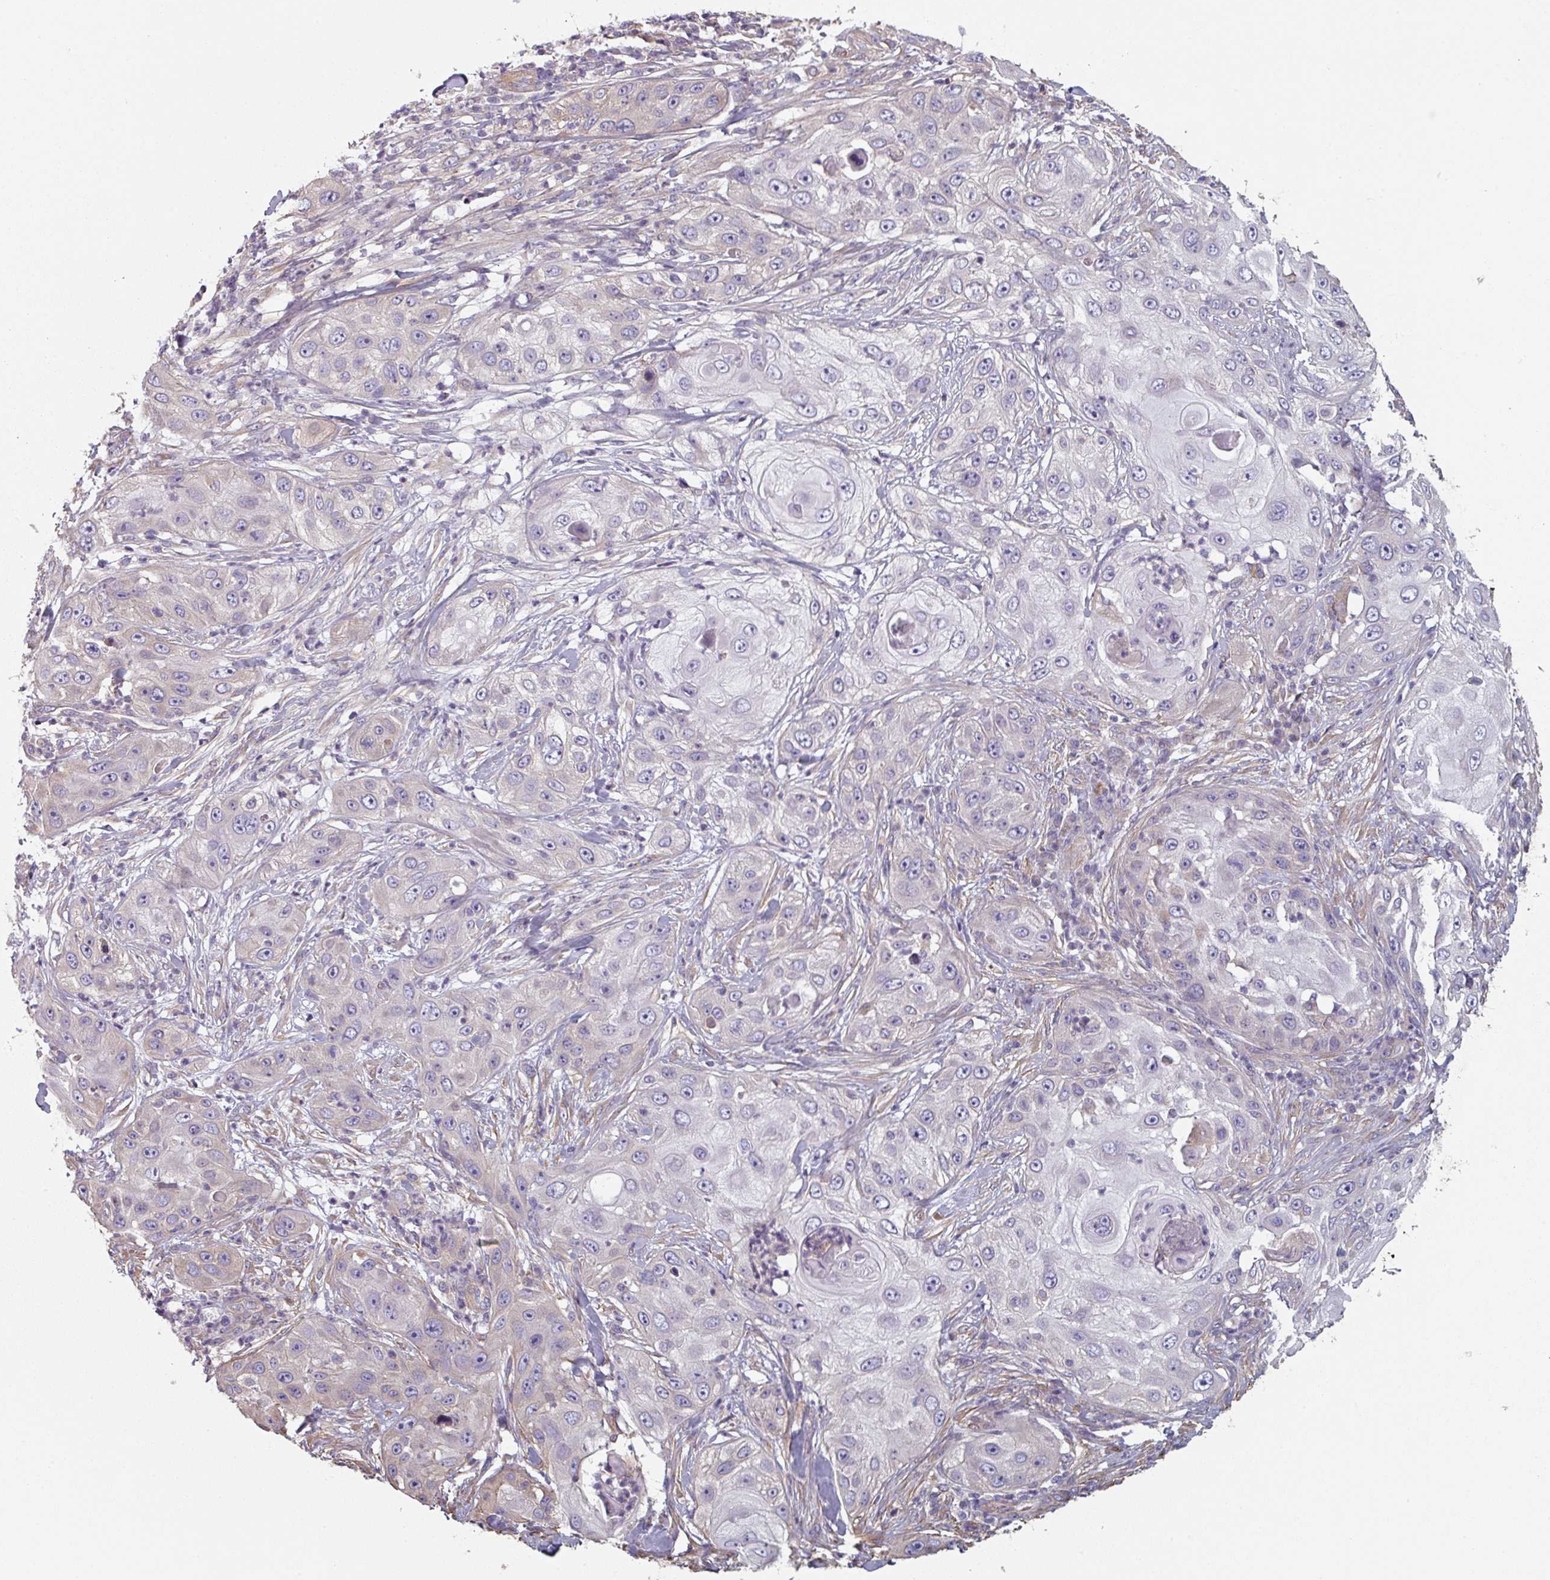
{"staining": {"intensity": "negative", "quantity": "none", "location": "none"}, "tissue": "skin cancer", "cell_type": "Tumor cells", "image_type": "cancer", "snomed": [{"axis": "morphology", "description": "Squamous cell carcinoma, NOS"}, {"axis": "topography", "description": "Skin"}], "caption": "This is a histopathology image of immunohistochemistry staining of skin cancer (squamous cell carcinoma), which shows no positivity in tumor cells. (IHC, brightfield microscopy, high magnification).", "gene": "GSTA4", "patient": {"sex": "female", "age": 44}}